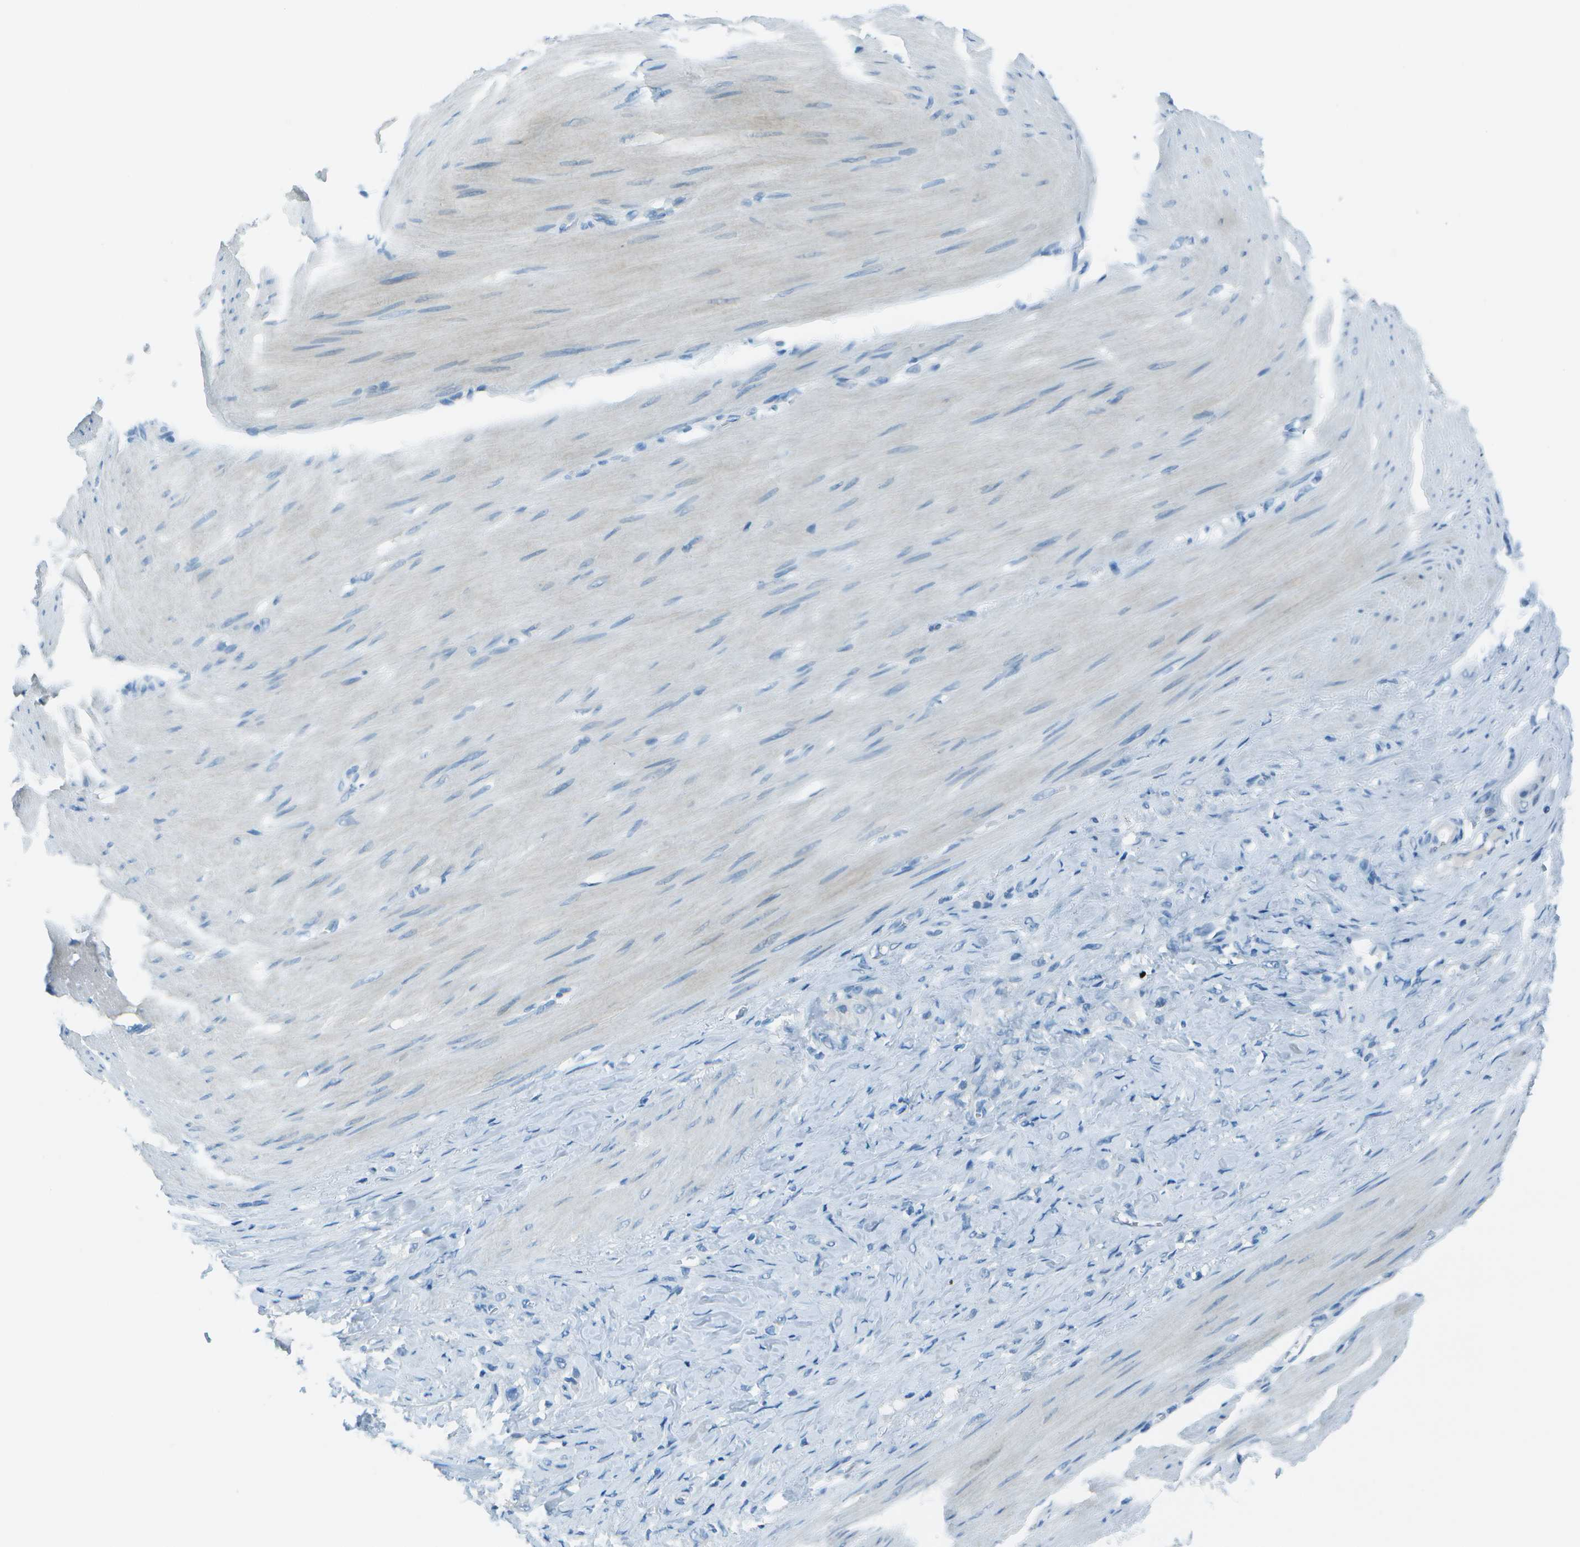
{"staining": {"intensity": "negative", "quantity": "none", "location": "none"}, "tissue": "stomach cancer", "cell_type": "Tumor cells", "image_type": "cancer", "snomed": [{"axis": "morphology", "description": "Adenocarcinoma, NOS"}, {"axis": "topography", "description": "Stomach"}], "caption": "Adenocarcinoma (stomach) was stained to show a protein in brown. There is no significant positivity in tumor cells.", "gene": "FGF1", "patient": {"sex": "male", "age": 82}}